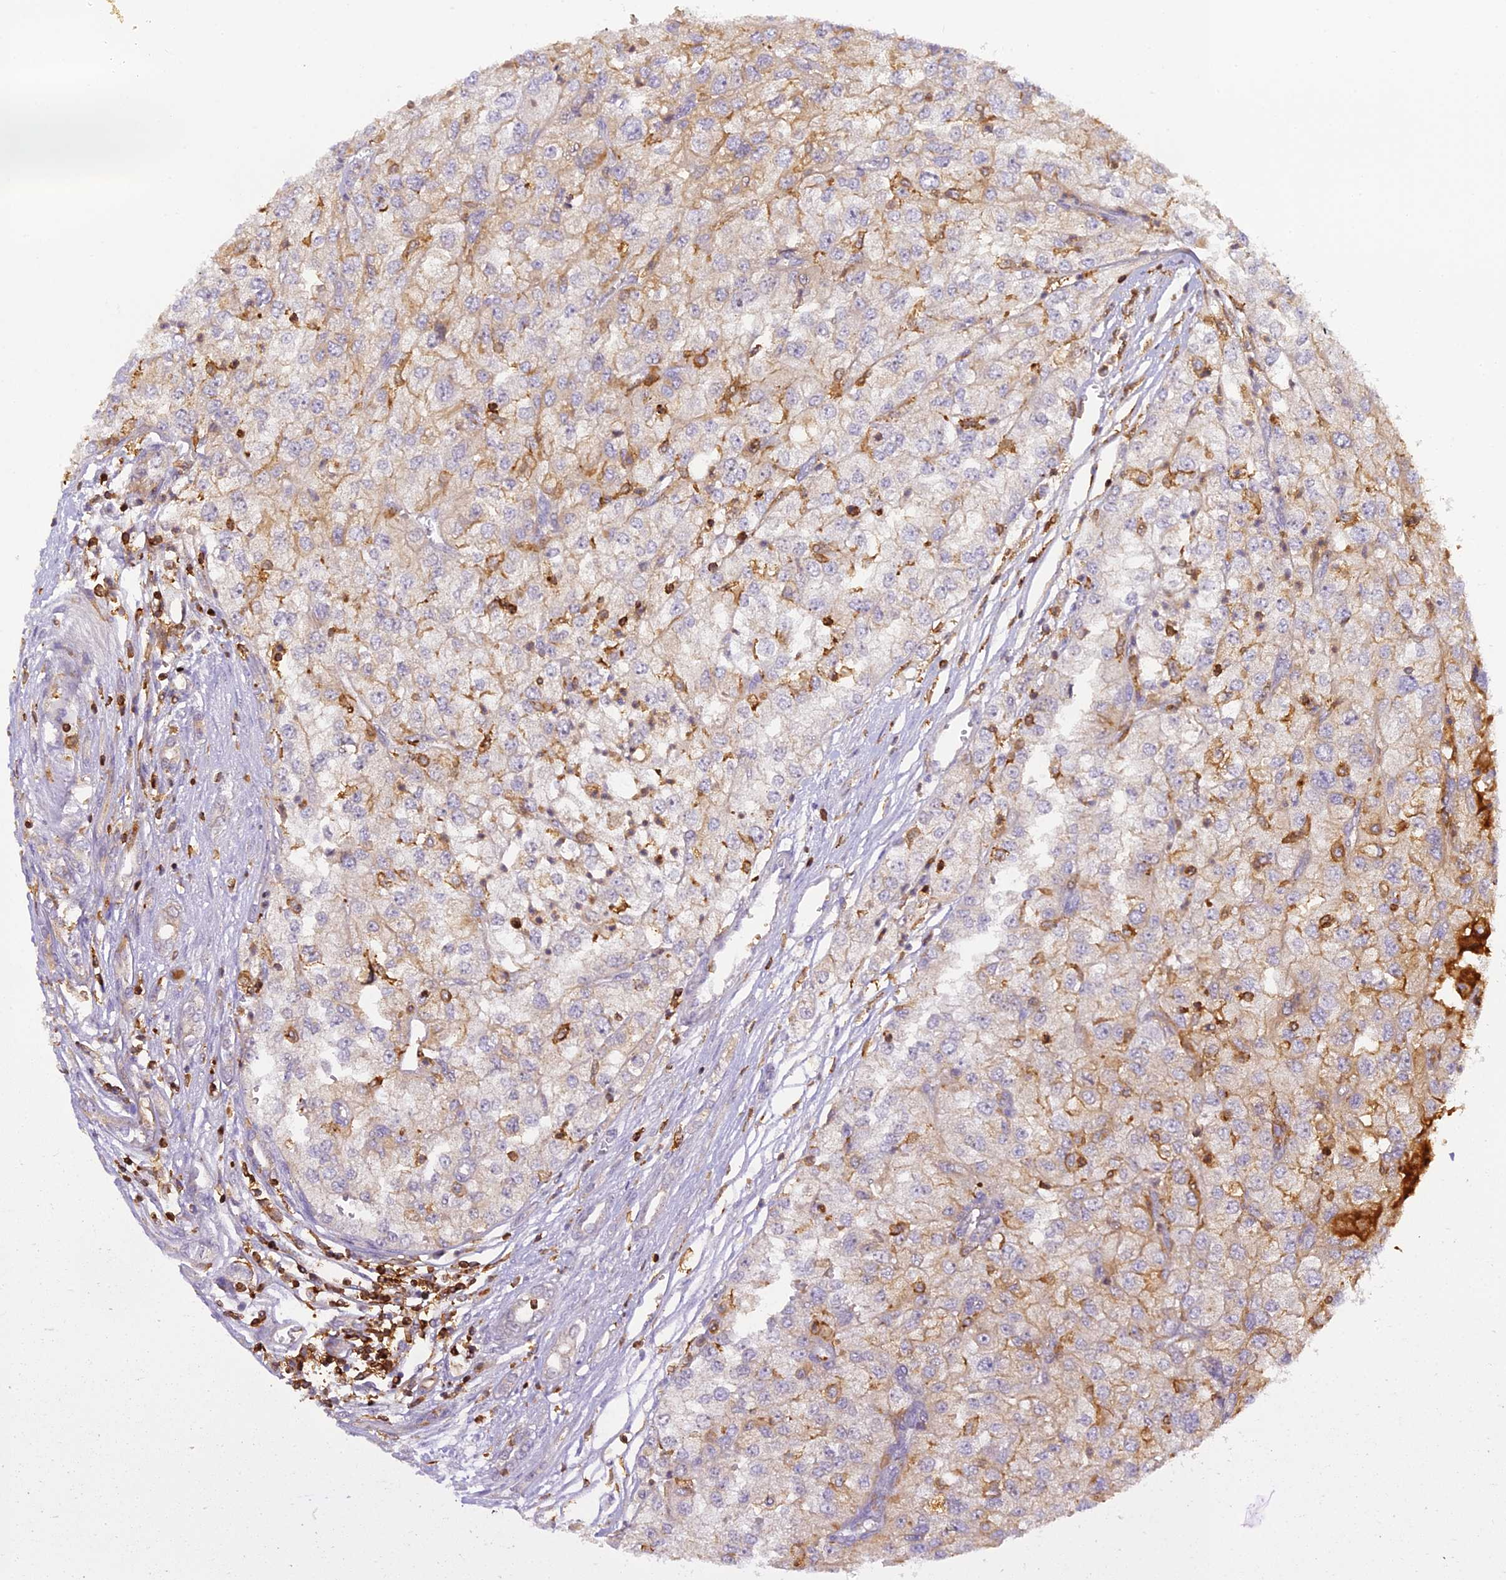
{"staining": {"intensity": "moderate", "quantity": "25%-75%", "location": "cytoplasmic/membranous"}, "tissue": "renal cancer", "cell_type": "Tumor cells", "image_type": "cancer", "snomed": [{"axis": "morphology", "description": "Adenocarcinoma, NOS"}, {"axis": "topography", "description": "Kidney"}], "caption": "Protein staining of renal cancer tissue reveals moderate cytoplasmic/membranous positivity in approximately 25%-75% of tumor cells. The staining was performed using DAB, with brown indicating positive protein expression. Nuclei are stained blue with hematoxylin.", "gene": "FYB1", "patient": {"sex": "female", "age": 54}}